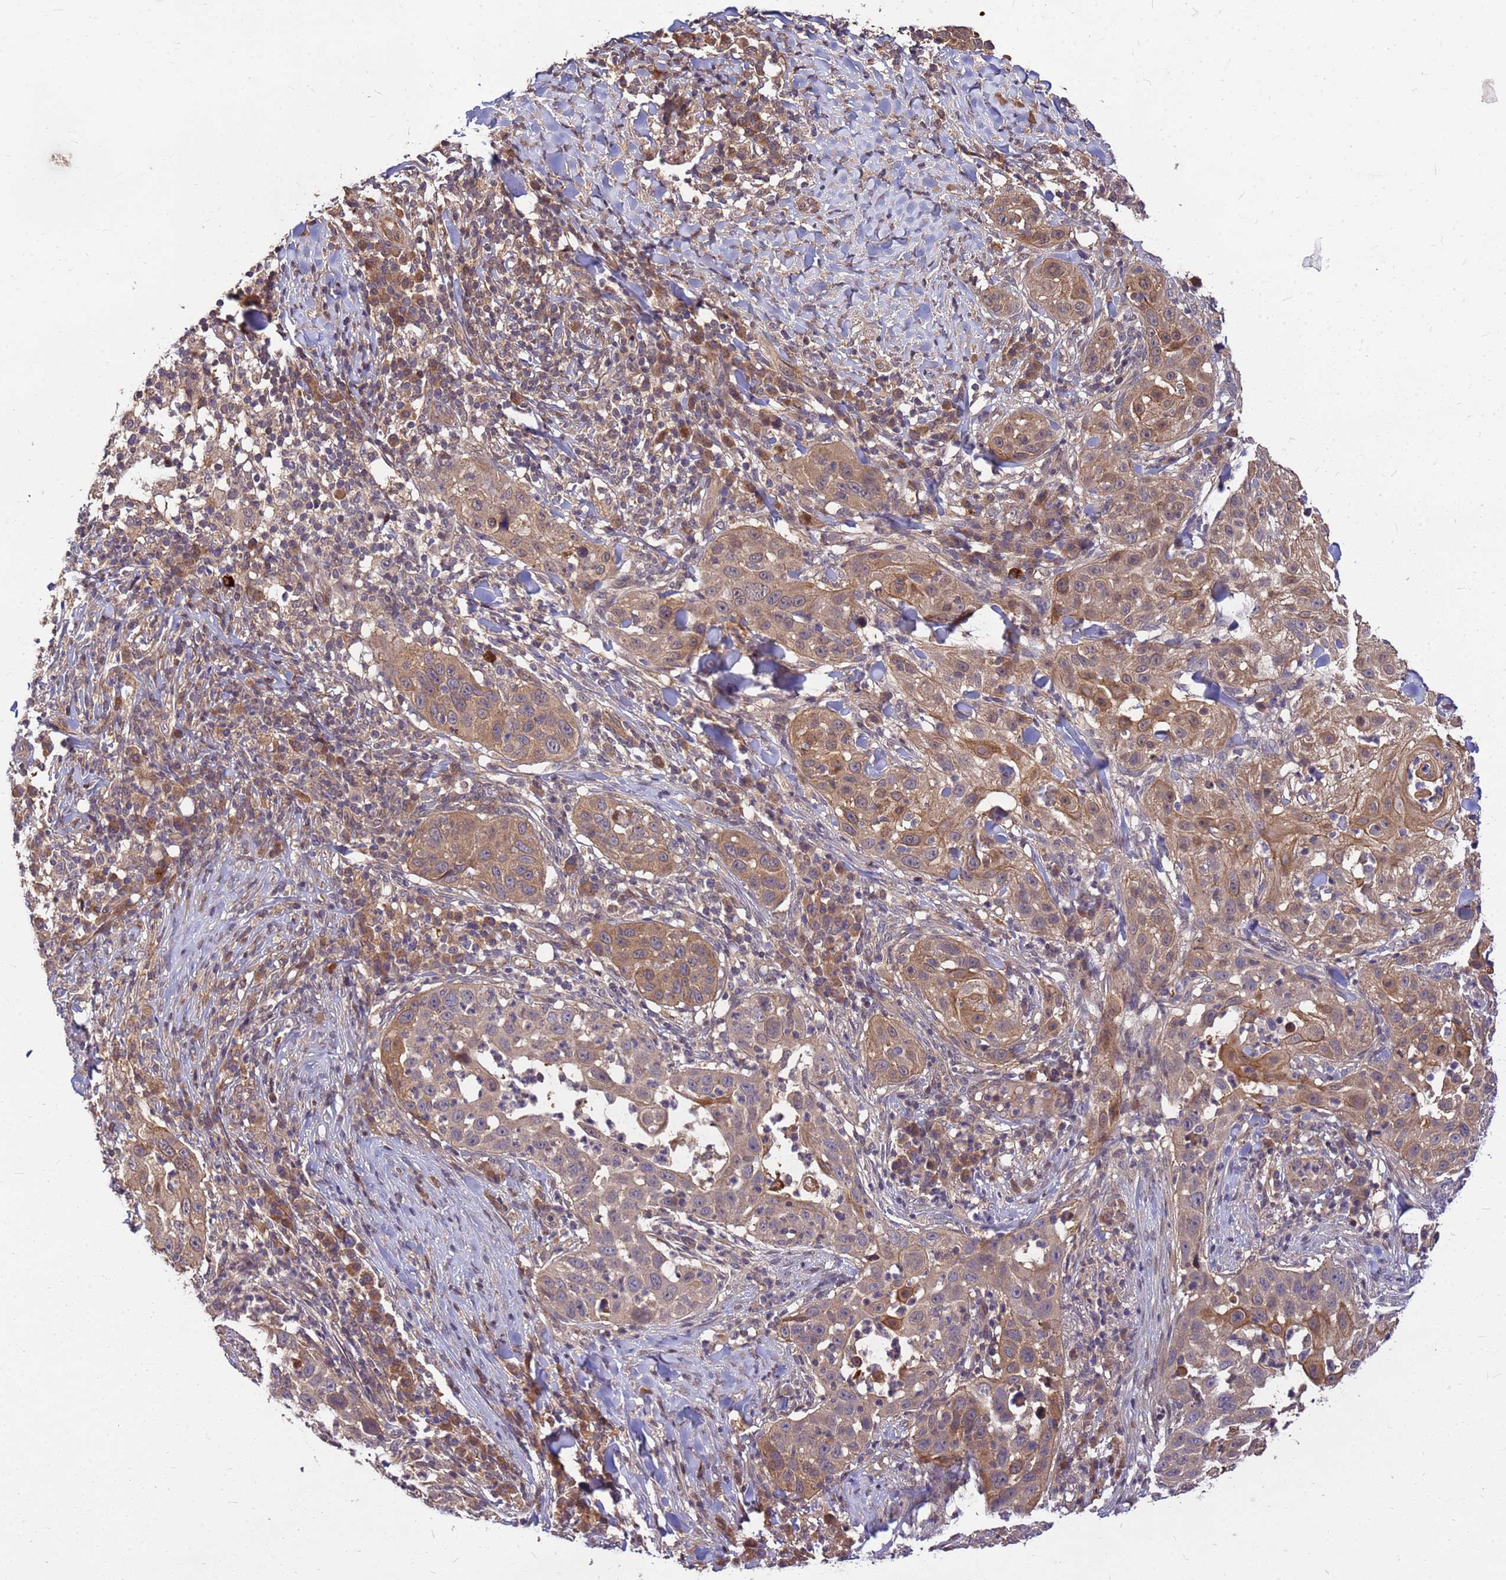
{"staining": {"intensity": "moderate", "quantity": "25%-75%", "location": "cytoplasmic/membranous"}, "tissue": "skin cancer", "cell_type": "Tumor cells", "image_type": "cancer", "snomed": [{"axis": "morphology", "description": "Squamous cell carcinoma, NOS"}, {"axis": "topography", "description": "Skin"}], "caption": "A photomicrograph of human squamous cell carcinoma (skin) stained for a protein reveals moderate cytoplasmic/membranous brown staining in tumor cells. Nuclei are stained in blue.", "gene": "DUS4L", "patient": {"sex": "female", "age": 44}}